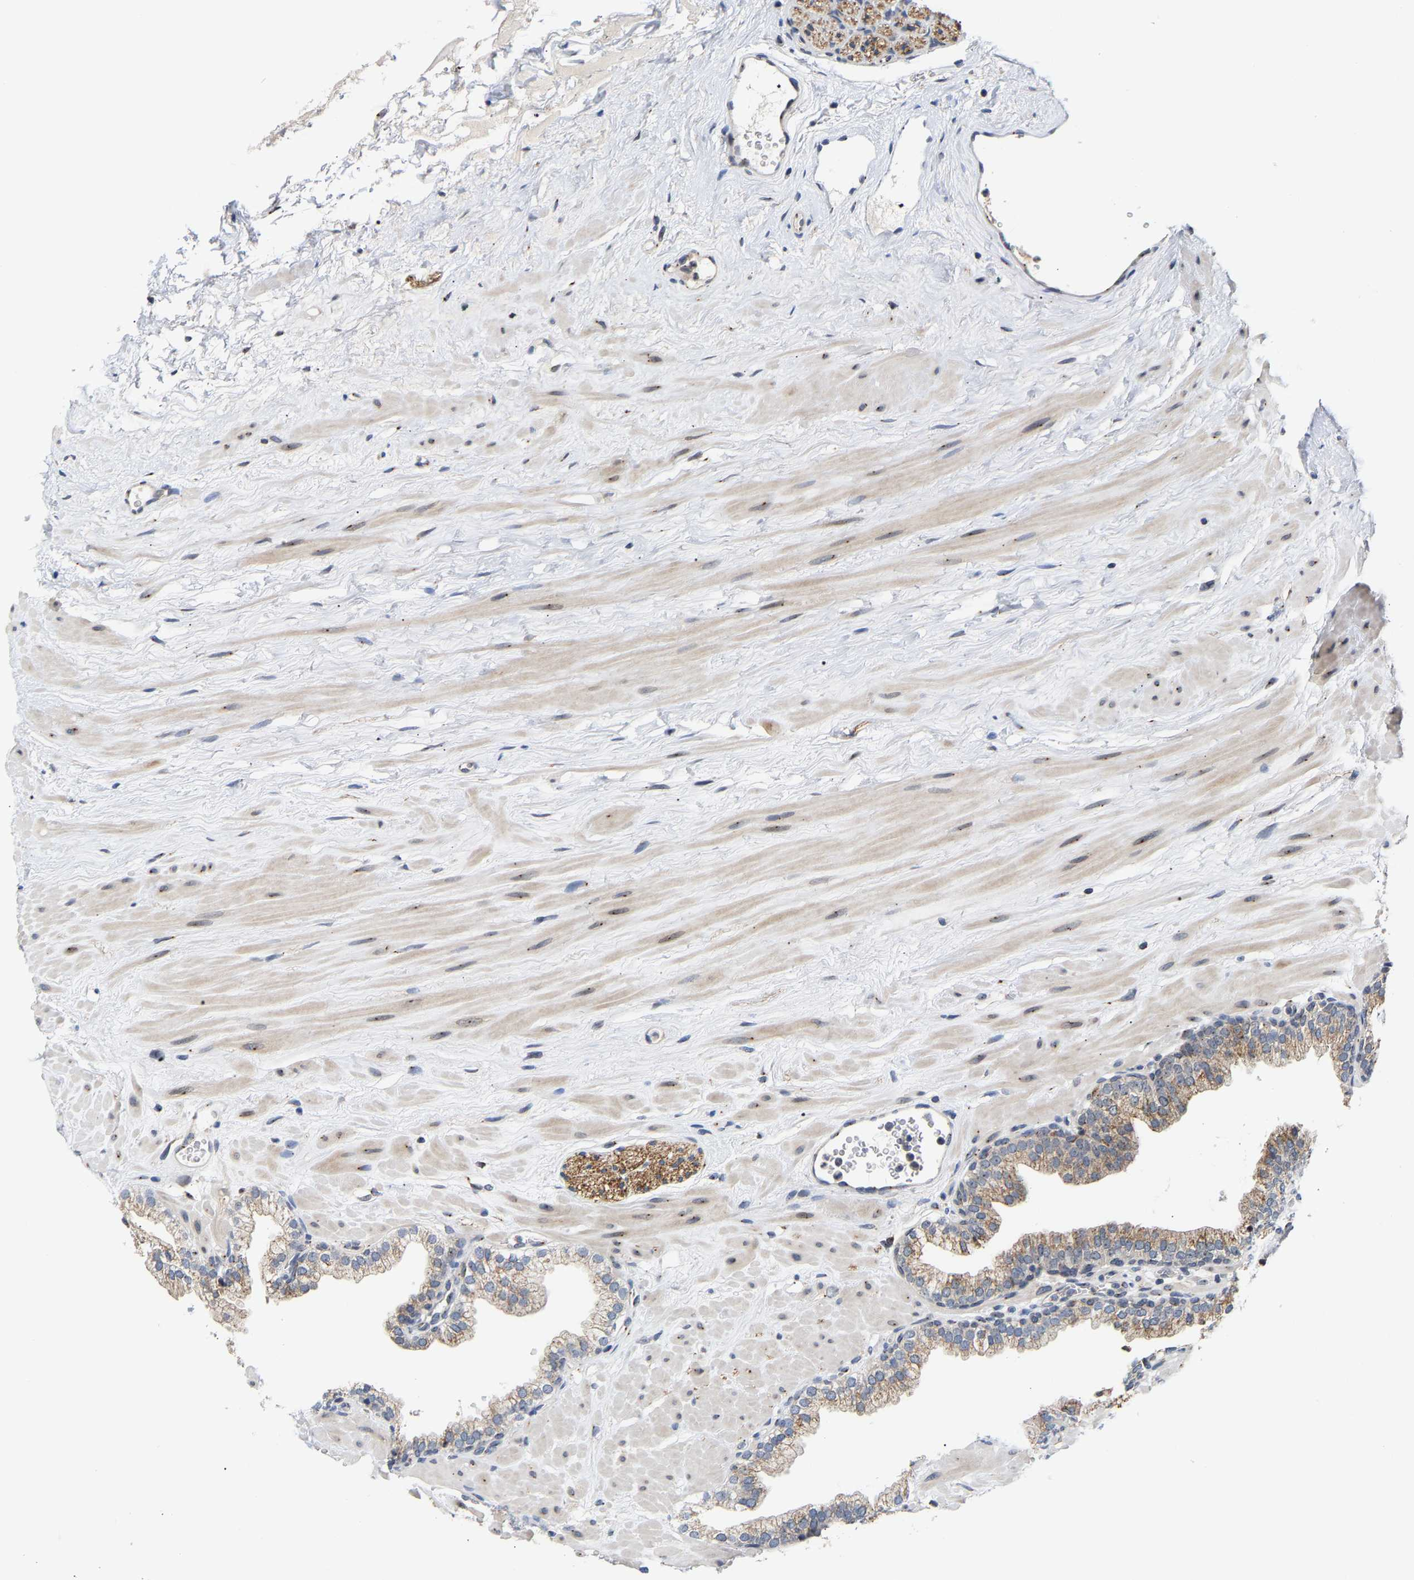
{"staining": {"intensity": "moderate", "quantity": ">75%", "location": "cytoplasmic/membranous"}, "tissue": "prostate", "cell_type": "Glandular cells", "image_type": "normal", "snomed": [{"axis": "morphology", "description": "Normal tissue, NOS"}, {"axis": "morphology", "description": "Urothelial carcinoma, Low grade"}, {"axis": "topography", "description": "Urinary bladder"}, {"axis": "topography", "description": "Prostate"}], "caption": "An image of prostate stained for a protein exhibits moderate cytoplasmic/membranous brown staining in glandular cells. Immunohistochemistry stains the protein in brown and the nuclei are stained blue.", "gene": "PCNT", "patient": {"sex": "male", "age": 60}}